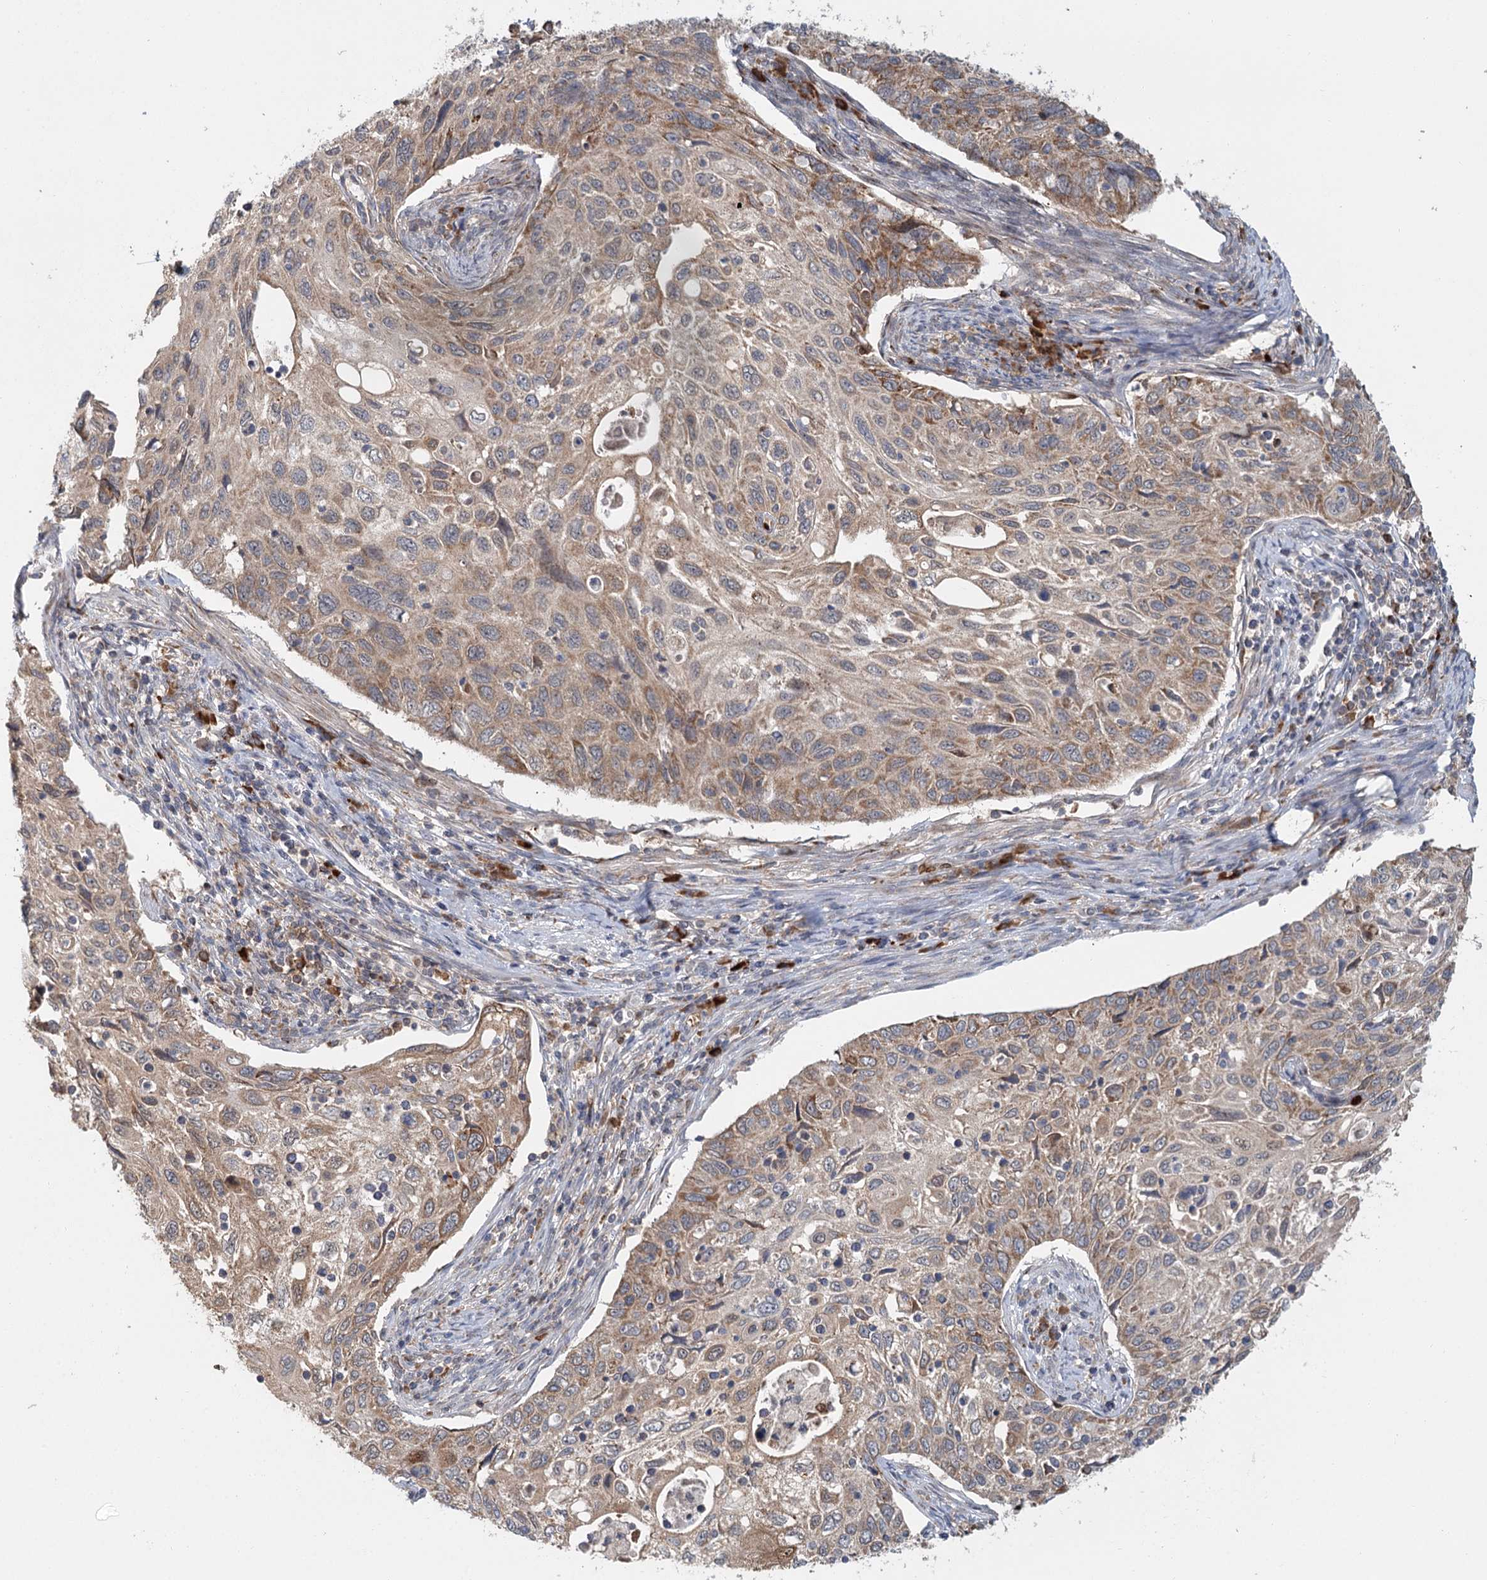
{"staining": {"intensity": "moderate", "quantity": ">75%", "location": "cytoplasmic/membranous"}, "tissue": "cervical cancer", "cell_type": "Tumor cells", "image_type": "cancer", "snomed": [{"axis": "morphology", "description": "Squamous cell carcinoma, NOS"}, {"axis": "topography", "description": "Cervix"}], "caption": "Protein expression by immunohistochemistry (IHC) exhibits moderate cytoplasmic/membranous expression in about >75% of tumor cells in cervical cancer.", "gene": "ADK", "patient": {"sex": "female", "age": 70}}